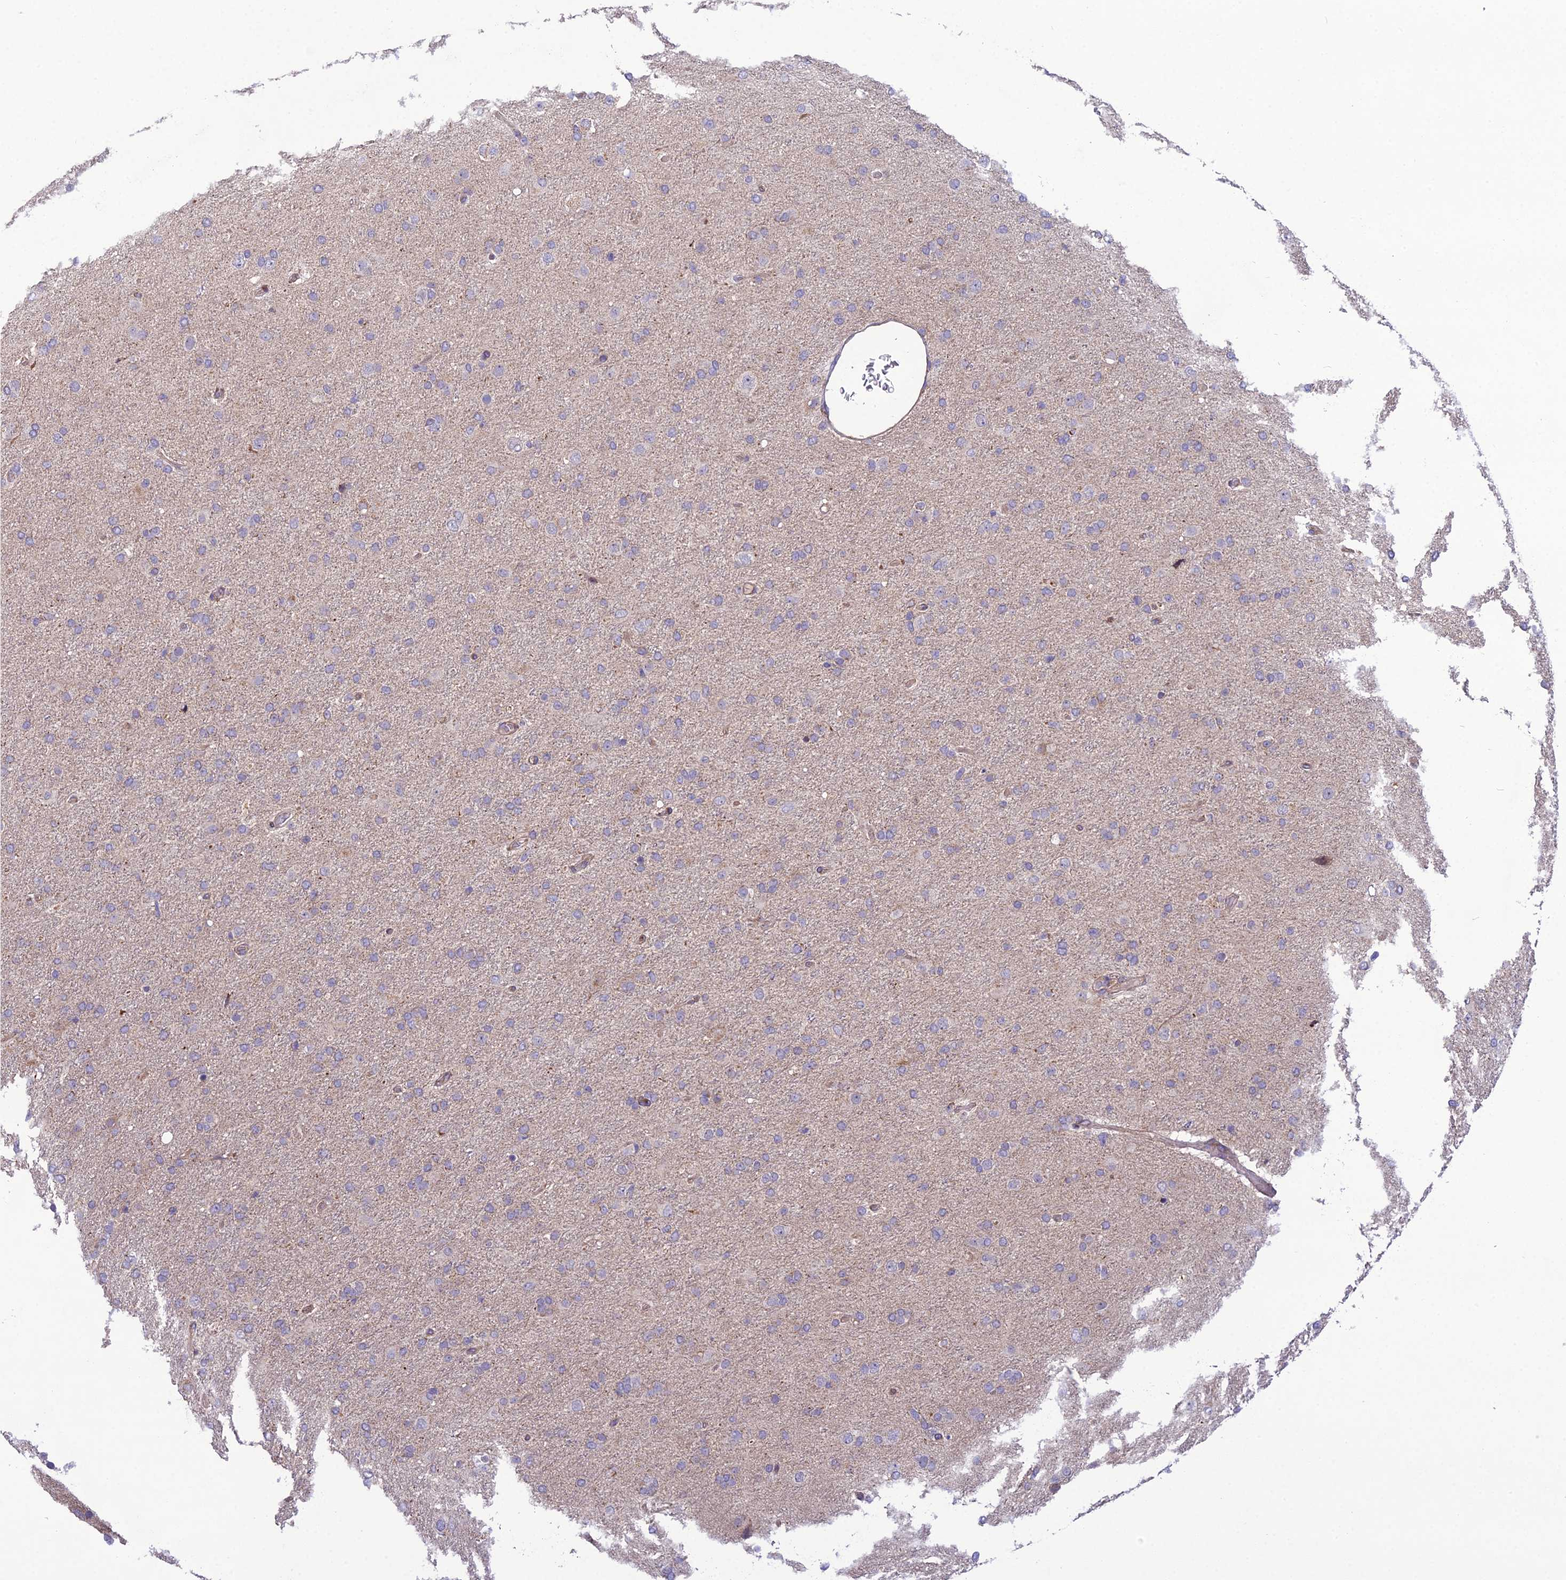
{"staining": {"intensity": "negative", "quantity": "none", "location": "none"}, "tissue": "glioma", "cell_type": "Tumor cells", "image_type": "cancer", "snomed": [{"axis": "morphology", "description": "Glioma, malignant, Low grade"}, {"axis": "topography", "description": "Brain"}], "caption": "A high-resolution histopathology image shows immunohistochemistry staining of low-grade glioma (malignant), which exhibits no significant expression in tumor cells.", "gene": "NODAL", "patient": {"sex": "male", "age": 65}}